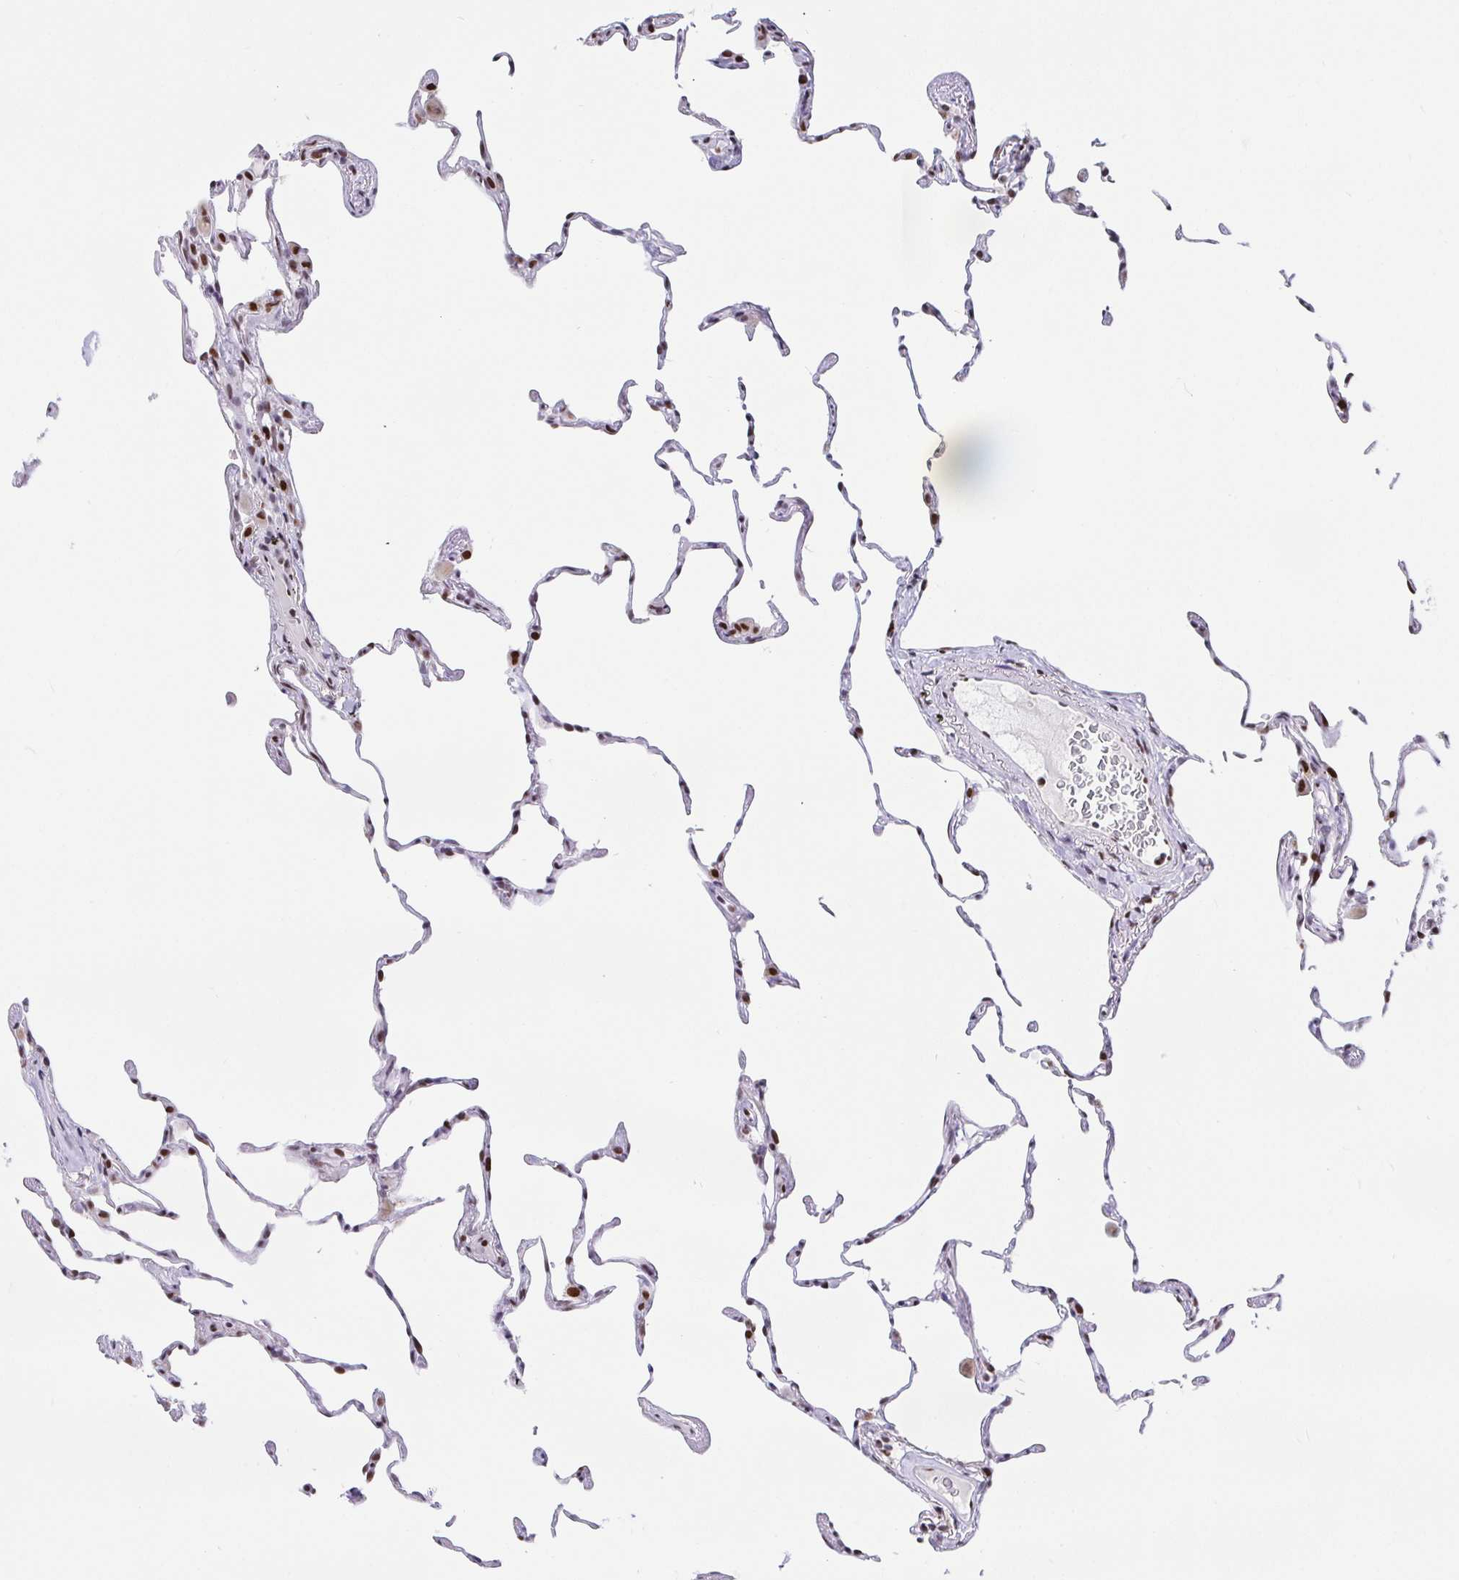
{"staining": {"intensity": "strong", "quantity": "25%-75%", "location": "nuclear"}, "tissue": "lung", "cell_type": "Alveolar cells", "image_type": "normal", "snomed": [{"axis": "morphology", "description": "Normal tissue, NOS"}, {"axis": "topography", "description": "Lung"}], "caption": "Human lung stained with a brown dye demonstrates strong nuclear positive expression in about 25%-75% of alveolar cells.", "gene": "SETD5", "patient": {"sex": "female", "age": 57}}